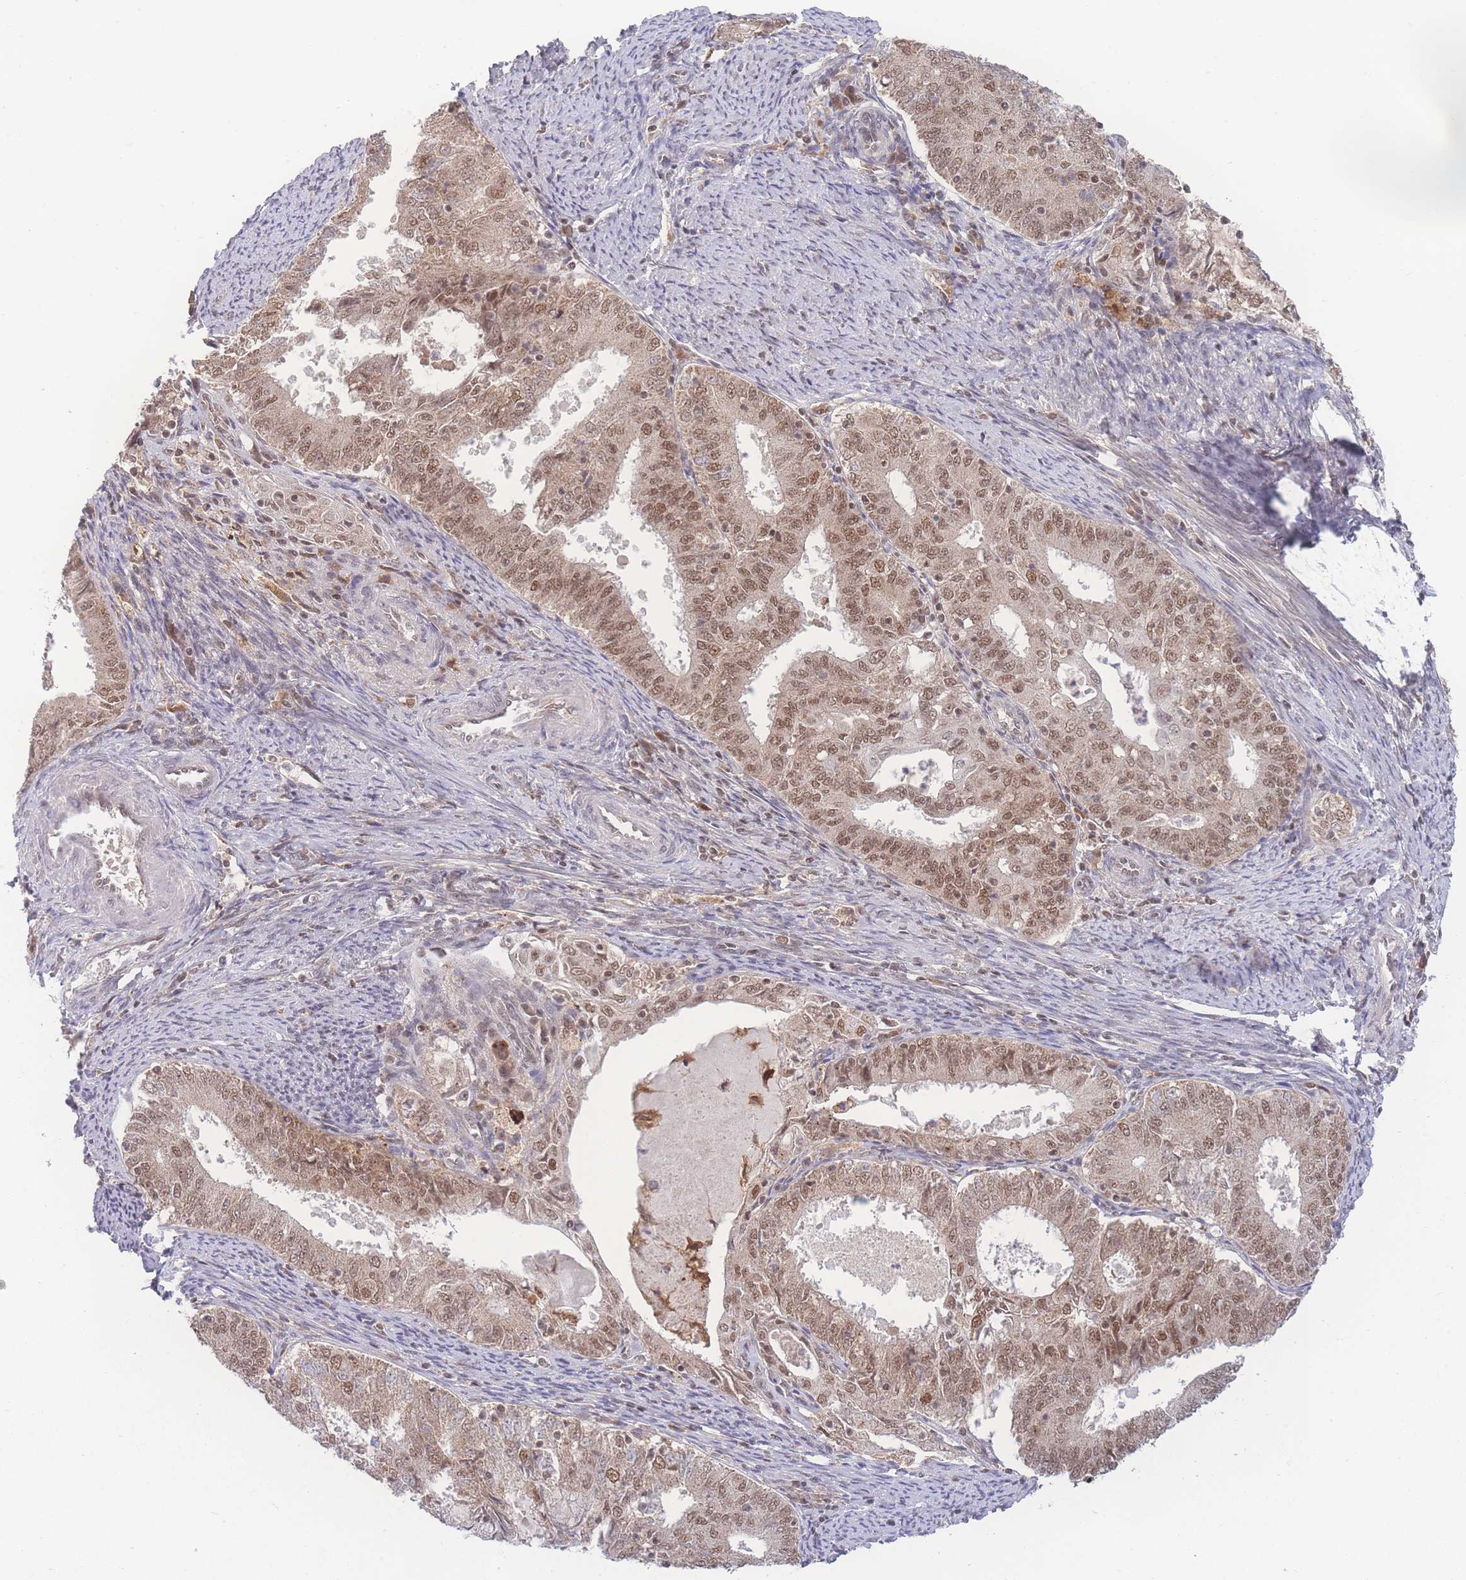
{"staining": {"intensity": "moderate", "quantity": "25%-75%", "location": "nuclear"}, "tissue": "endometrial cancer", "cell_type": "Tumor cells", "image_type": "cancer", "snomed": [{"axis": "morphology", "description": "Adenocarcinoma, NOS"}, {"axis": "topography", "description": "Endometrium"}], "caption": "This photomicrograph reveals immunohistochemistry (IHC) staining of adenocarcinoma (endometrial), with medium moderate nuclear staining in about 25%-75% of tumor cells.", "gene": "RAVER1", "patient": {"sex": "female", "age": 57}}